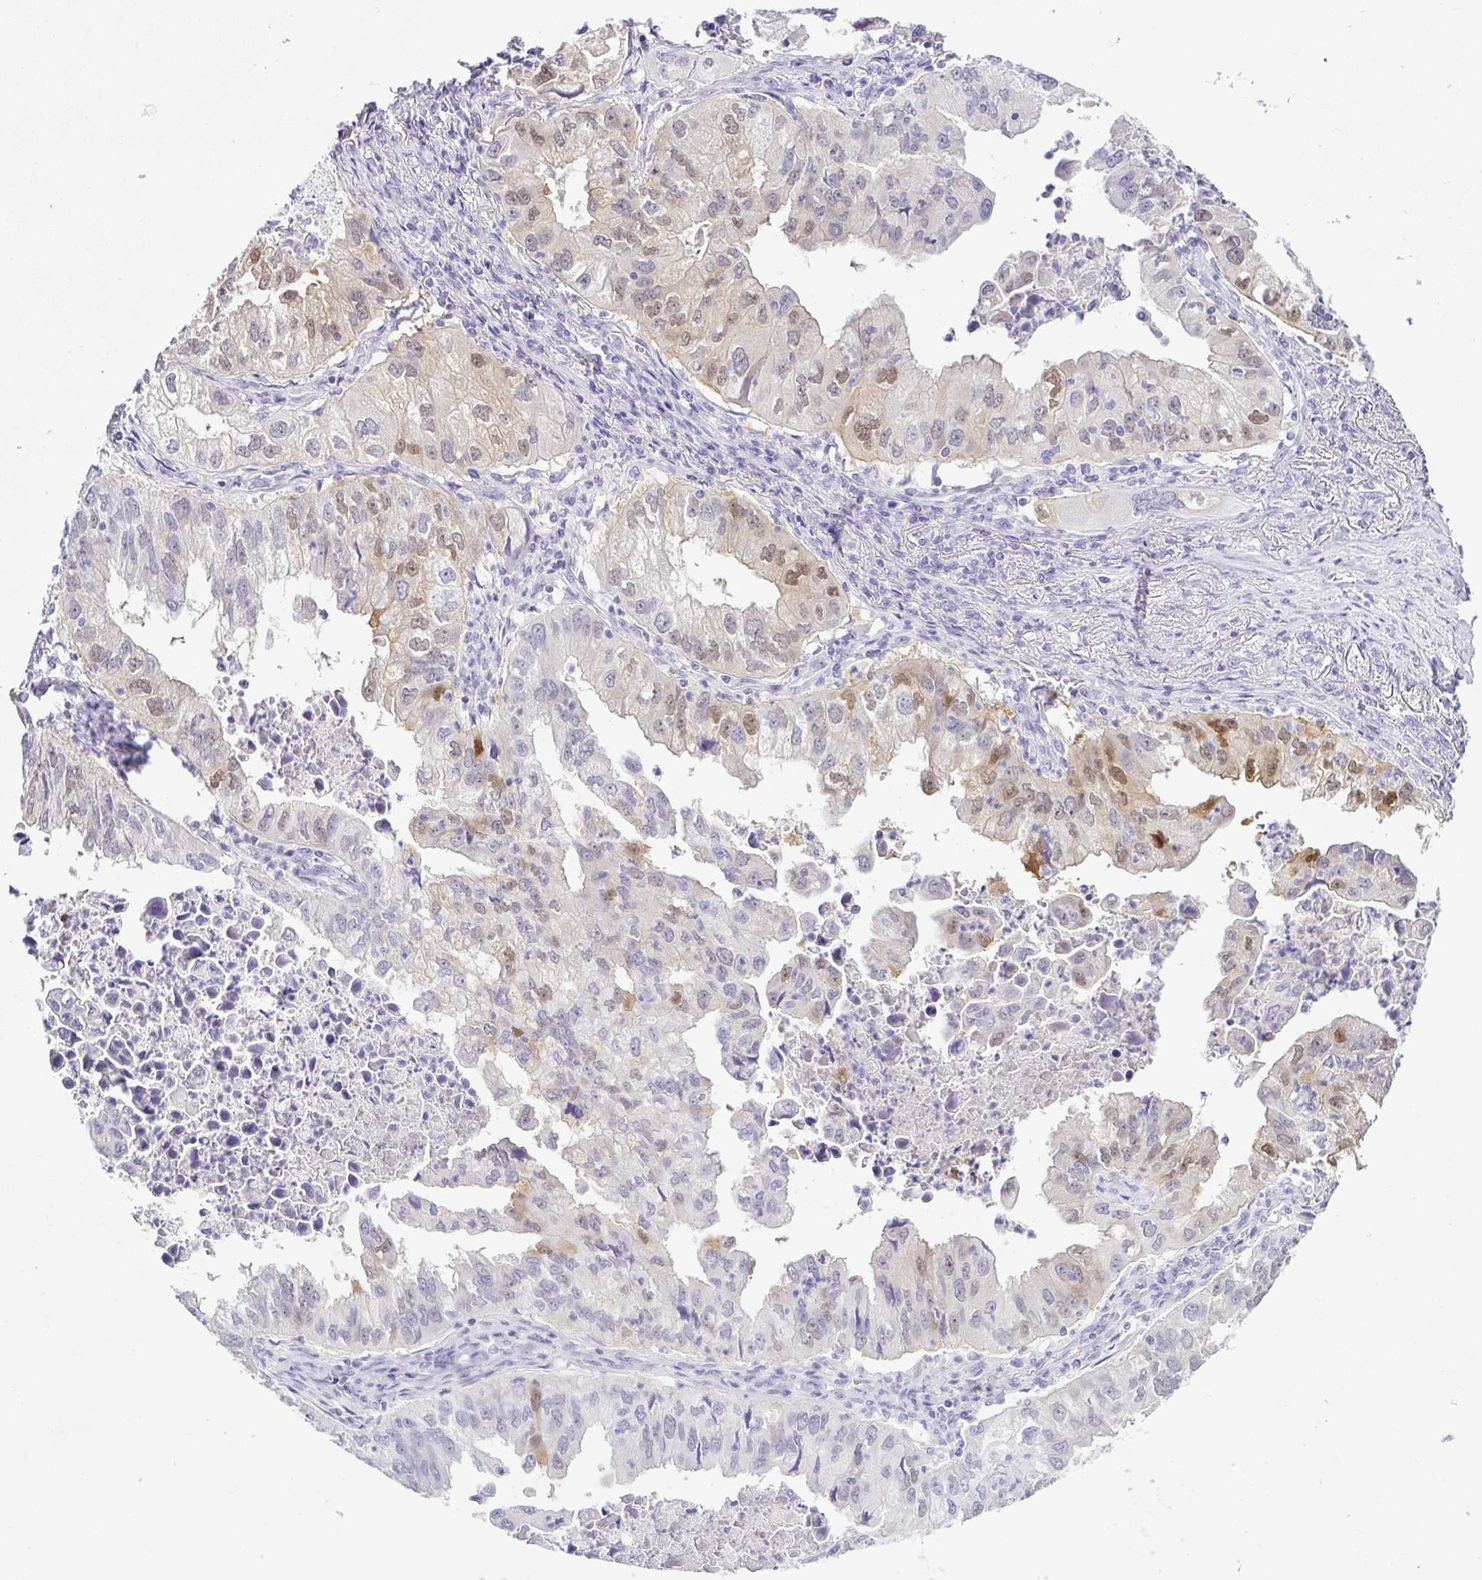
{"staining": {"intensity": "moderate", "quantity": "<25%", "location": "nuclear"}, "tissue": "lung cancer", "cell_type": "Tumor cells", "image_type": "cancer", "snomed": [{"axis": "morphology", "description": "Adenocarcinoma, NOS"}, {"axis": "topography", "description": "Lung"}], "caption": "Protein expression analysis of human lung adenocarcinoma reveals moderate nuclear positivity in approximately <25% of tumor cells.", "gene": "SERPINB3", "patient": {"sex": "male", "age": 48}}